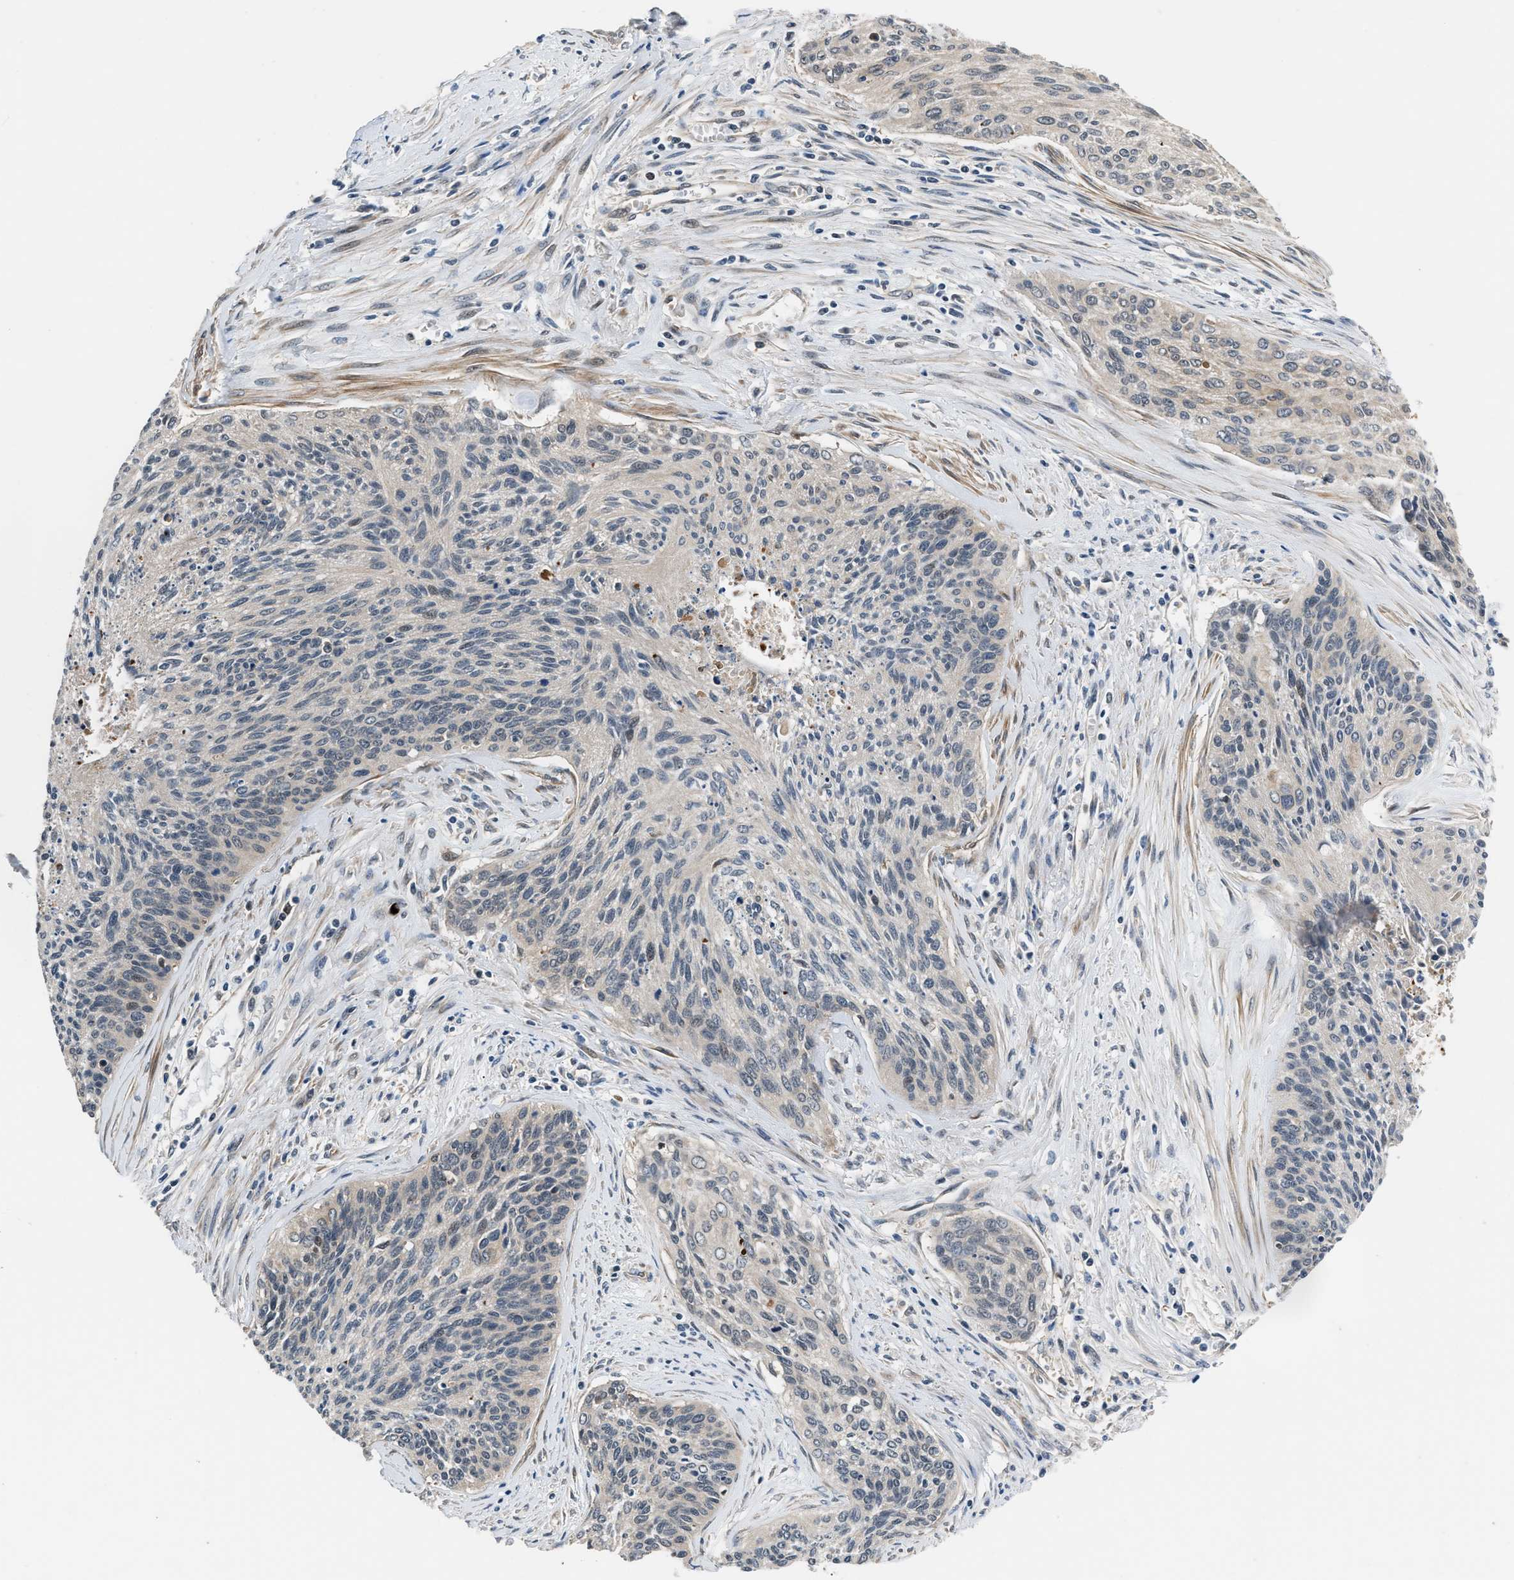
{"staining": {"intensity": "weak", "quantity": "<25%", "location": "nuclear"}, "tissue": "cervical cancer", "cell_type": "Tumor cells", "image_type": "cancer", "snomed": [{"axis": "morphology", "description": "Squamous cell carcinoma, NOS"}, {"axis": "topography", "description": "Cervix"}], "caption": "This is a histopathology image of immunohistochemistry staining of cervical cancer (squamous cell carcinoma), which shows no expression in tumor cells.", "gene": "TUT7", "patient": {"sex": "female", "age": 55}}